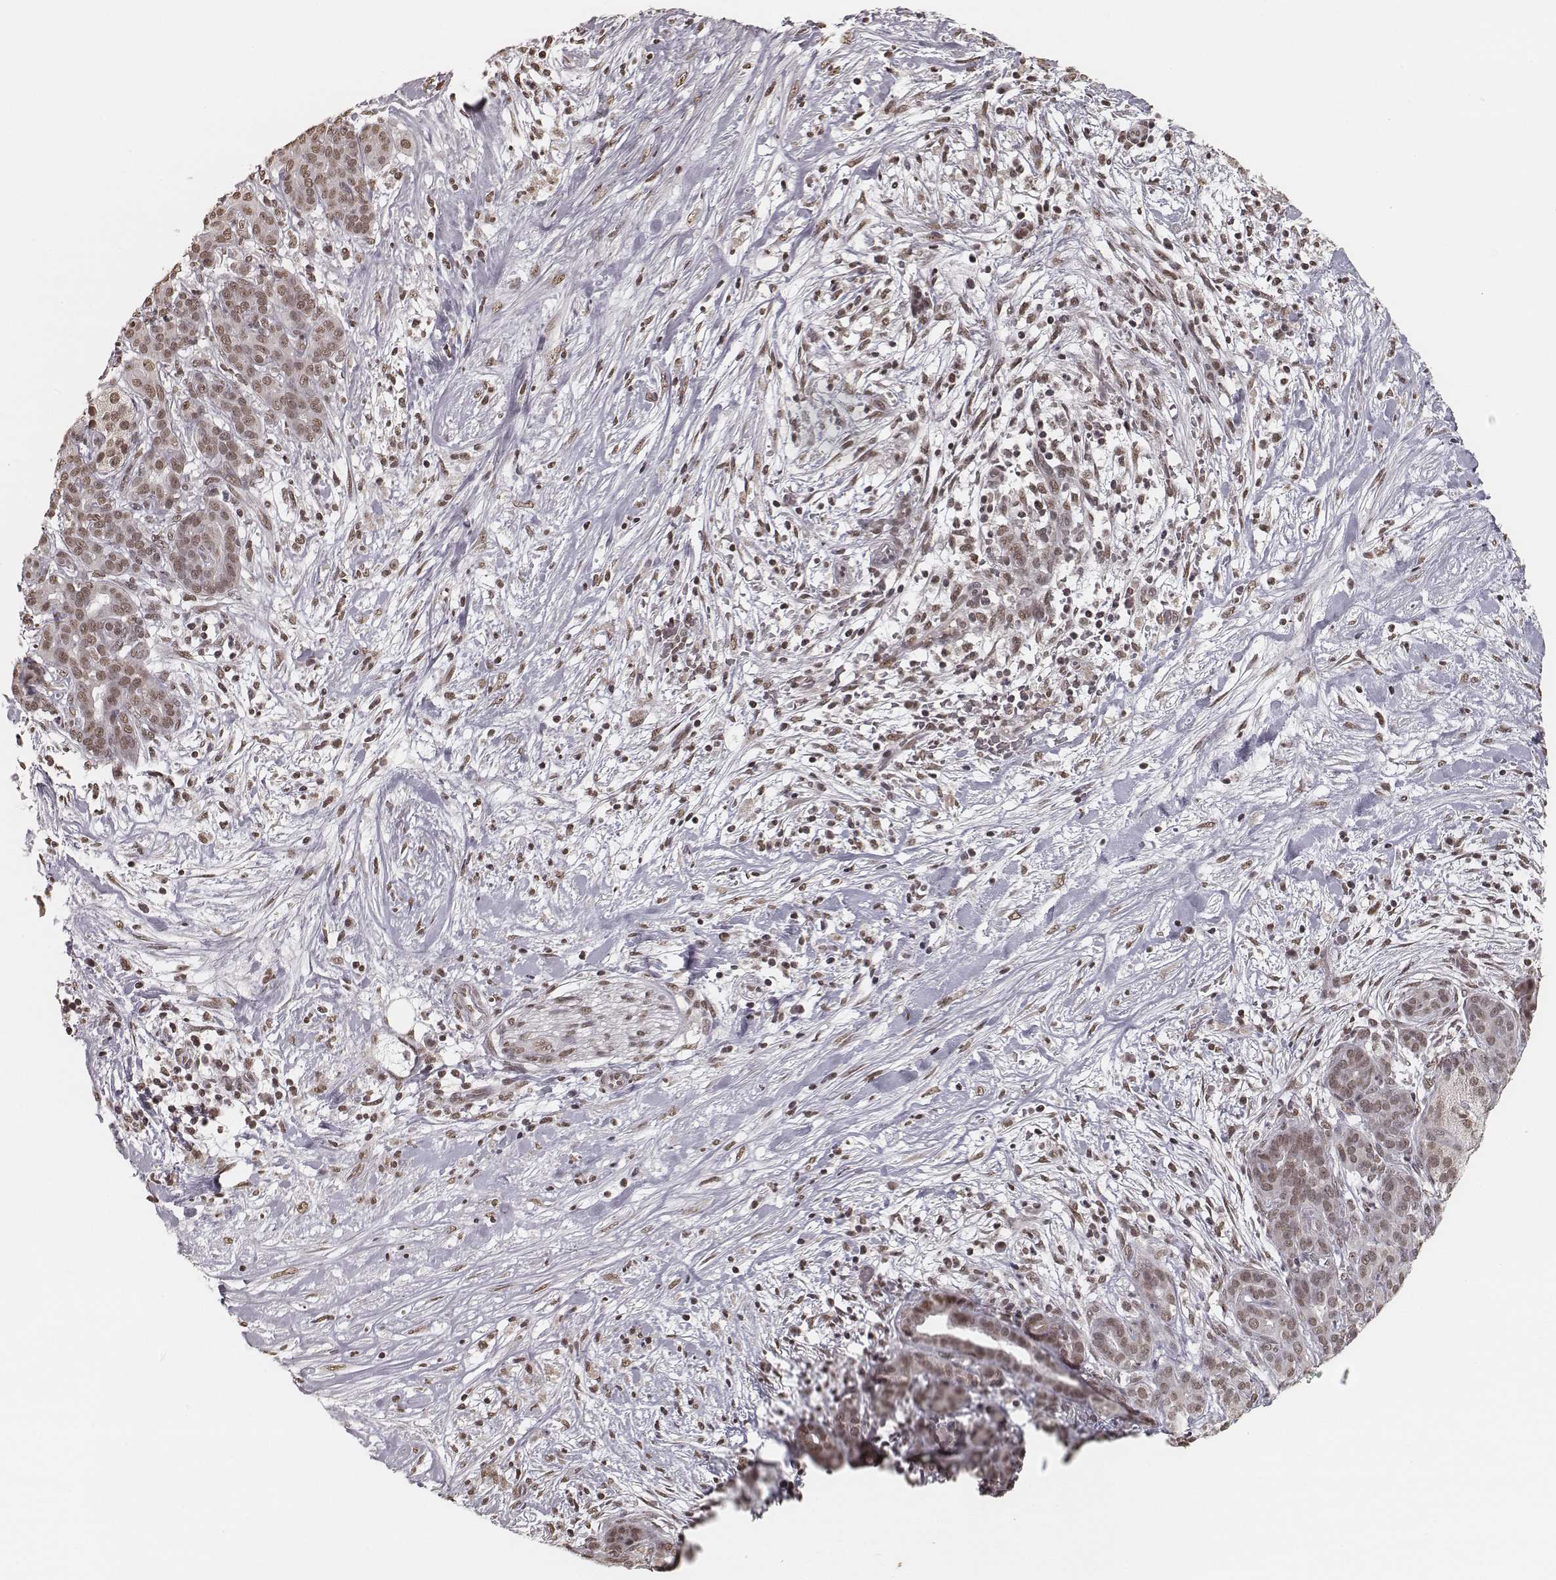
{"staining": {"intensity": "weak", "quantity": ">75%", "location": "nuclear"}, "tissue": "pancreatic cancer", "cell_type": "Tumor cells", "image_type": "cancer", "snomed": [{"axis": "morphology", "description": "Adenocarcinoma, NOS"}, {"axis": "topography", "description": "Pancreas"}], "caption": "High-magnification brightfield microscopy of pancreatic cancer (adenocarcinoma) stained with DAB (3,3'-diaminobenzidine) (brown) and counterstained with hematoxylin (blue). tumor cells exhibit weak nuclear positivity is appreciated in about>75% of cells.", "gene": "HMGA2", "patient": {"sex": "male", "age": 44}}